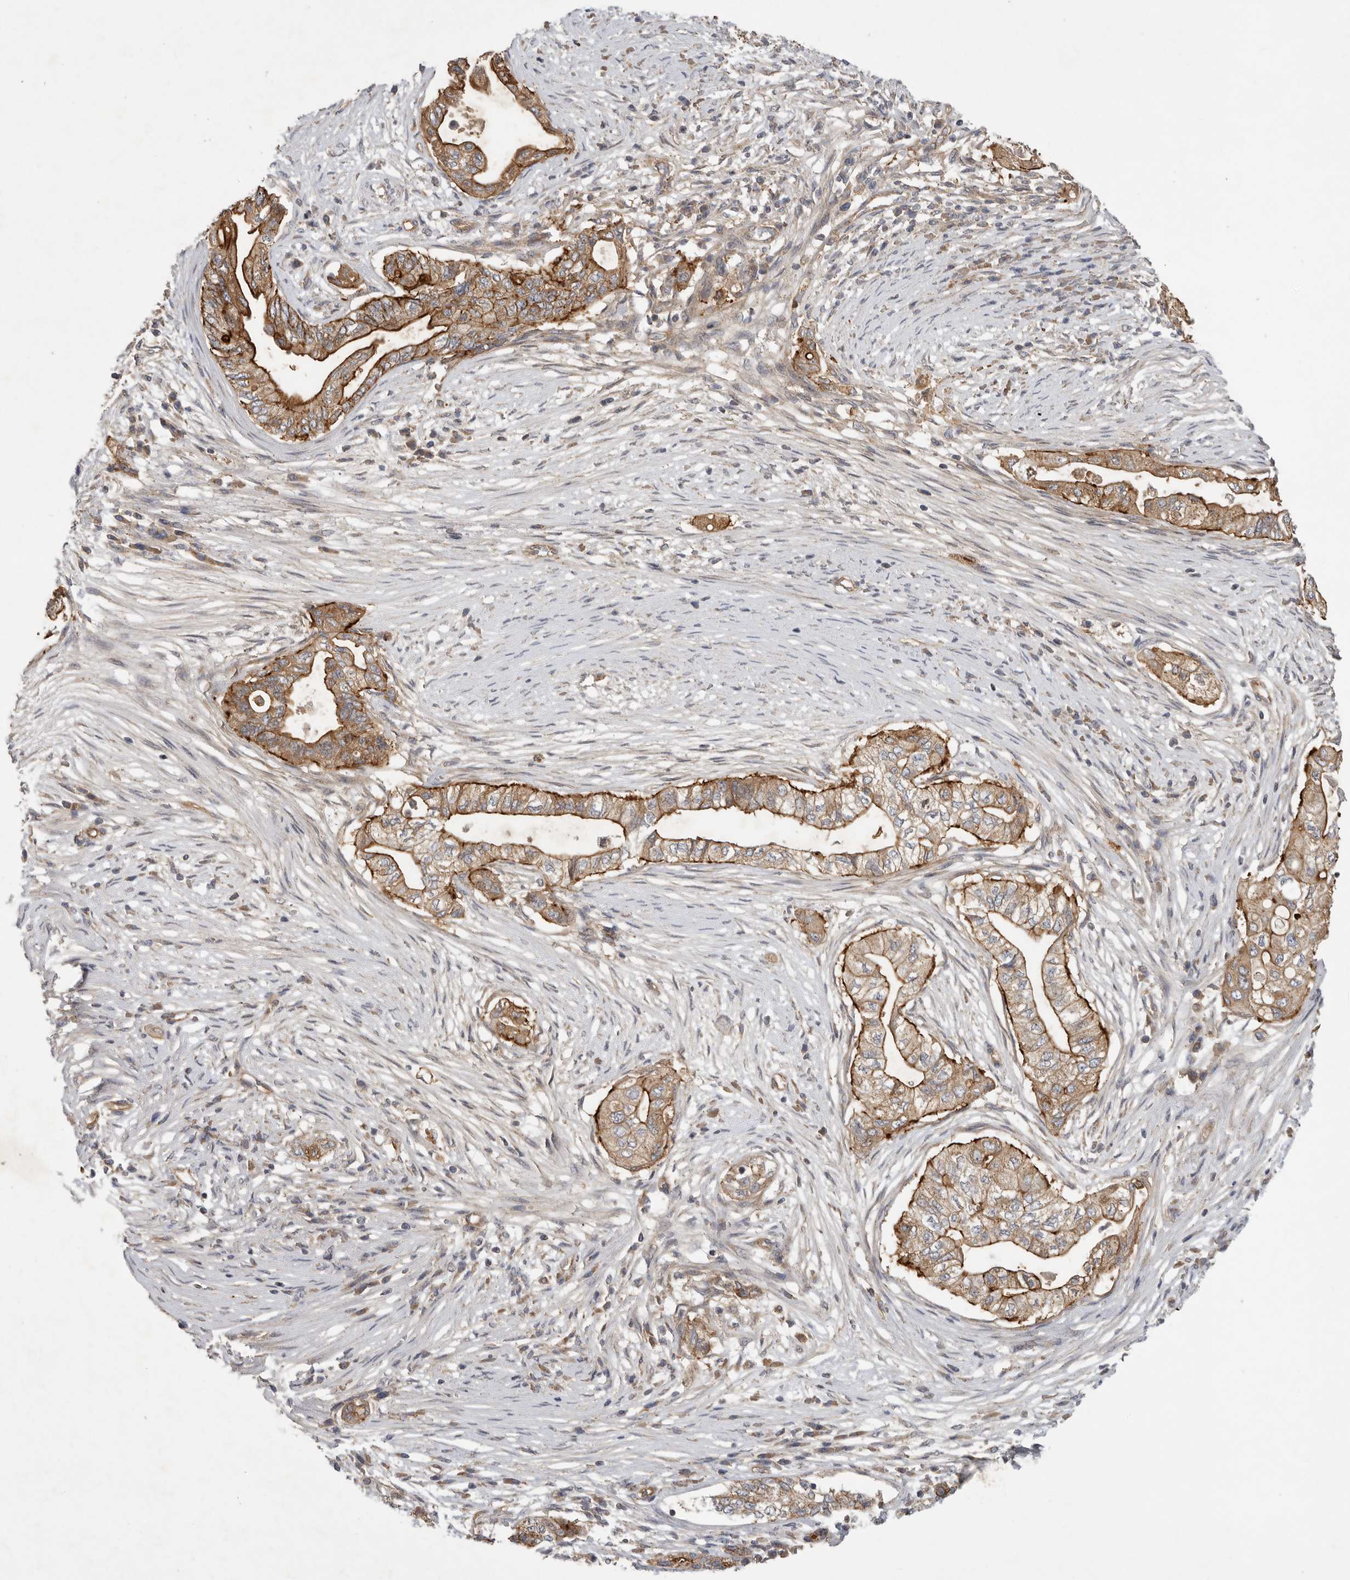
{"staining": {"intensity": "moderate", "quantity": "25%-75%", "location": "cytoplasmic/membranous"}, "tissue": "pancreatic cancer", "cell_type": "Tumor cells", "image_type": "cancer", "snomed": [{"axis": "morphology", "description": "Adenocarcinoma, NOS"}, {"axis": "topography", "description": "Pancreas"}], "caption": "Human pancreatic cancer stained for a protein (brown) exhibits moderate cytoplasmic/membranous positive positivity in about 25%-75% of tumor cells.", "gene": "MLPH", "patient": {"sex": "male", "age": 72}}